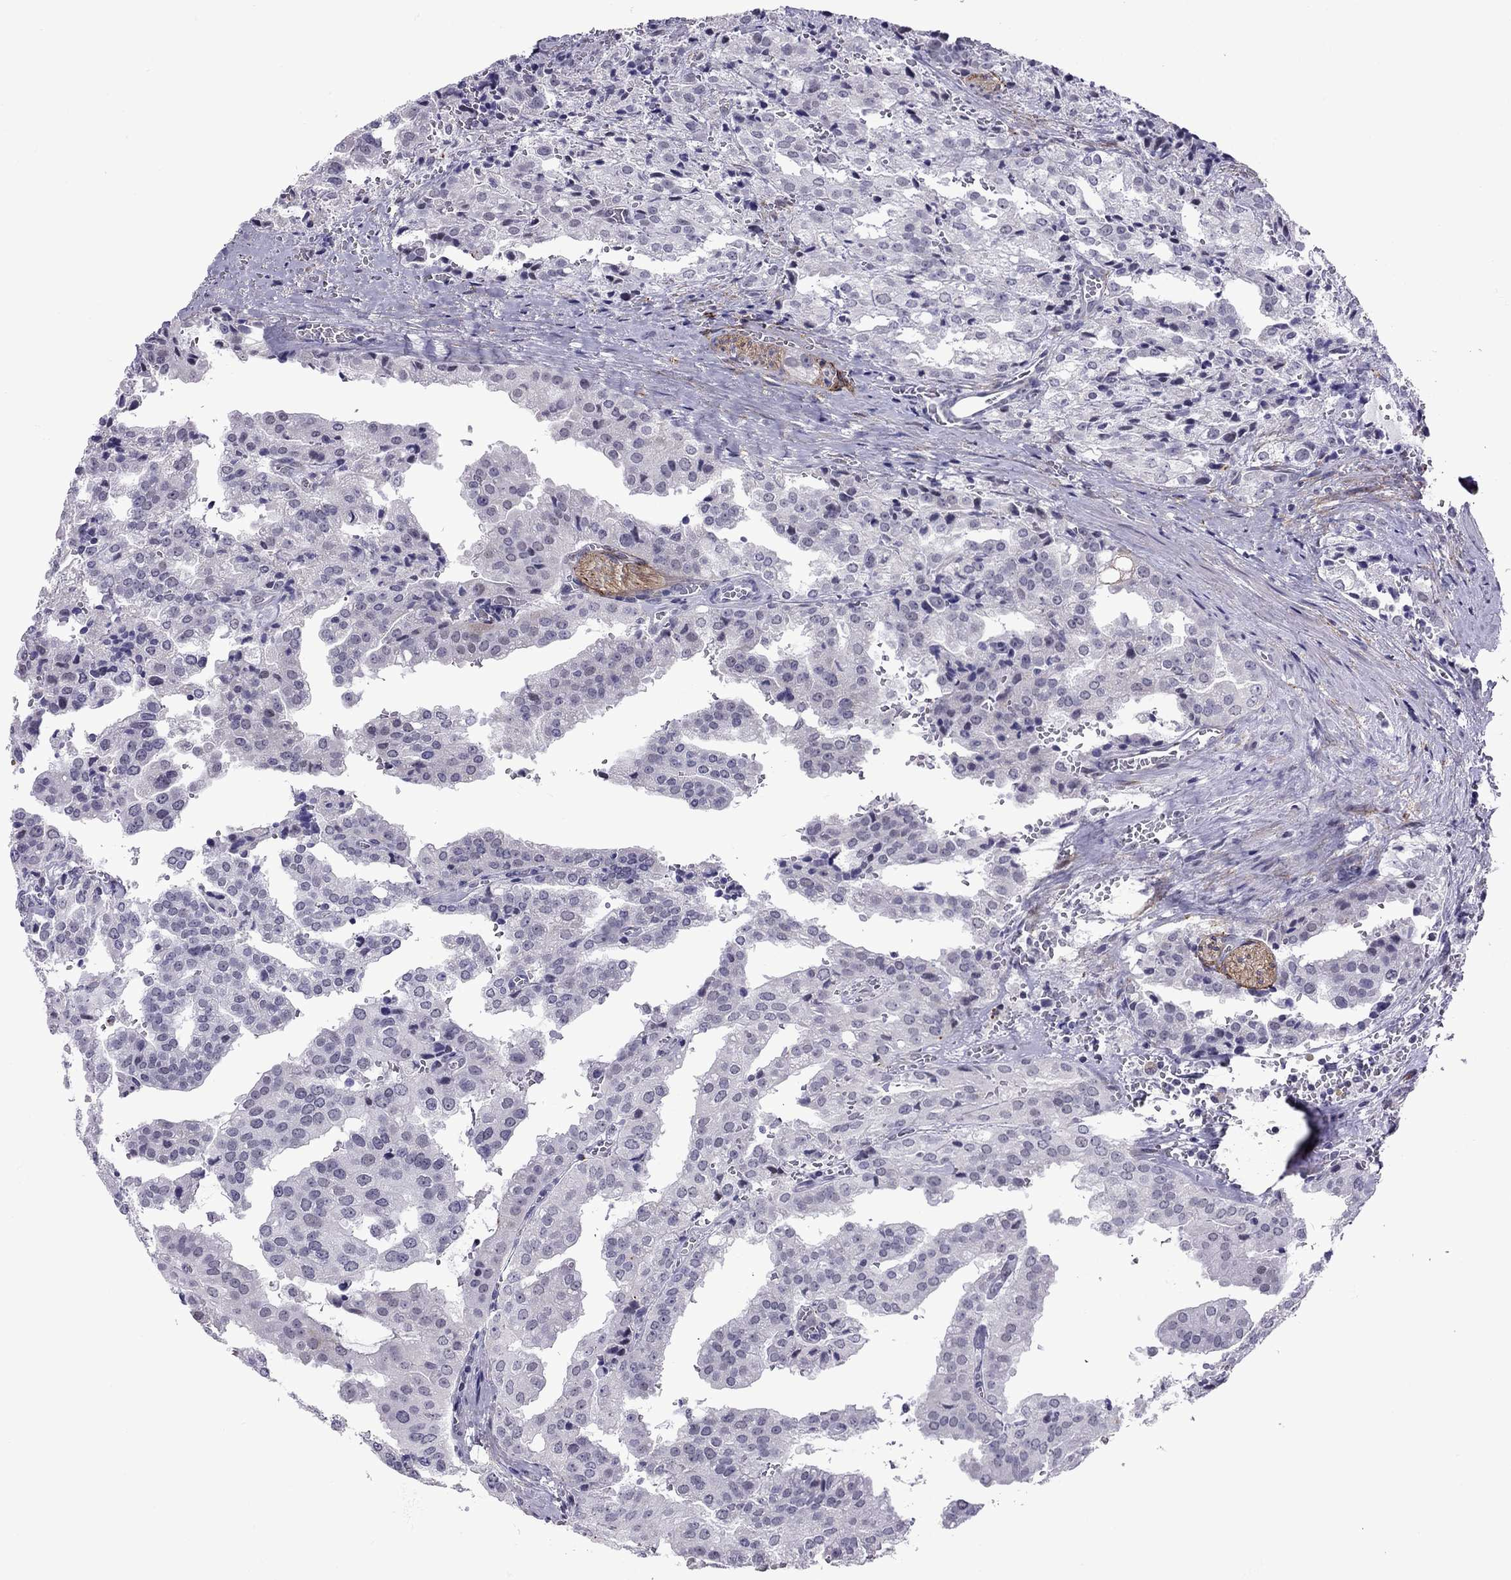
{"staining": {"intensity": "negative", "quantity": "none", "location": "none"}, "tissue": "prostate cancer", "cell_type": "Tumor cells", "image_type": "cancer", "snomed": [{"axis": "morphology", "description": "Adenocarcinoma, High grade"}, {"axis": "topography", "description": "Prostate"}], "caption": "IHC histopathology image of prostate high-grade adenocarcinoma stained for a protein (brown), which demonstrates no expression in tumor cells.", "gene": "ZNF646", "patient": {"sex": "male", "age": 68}}